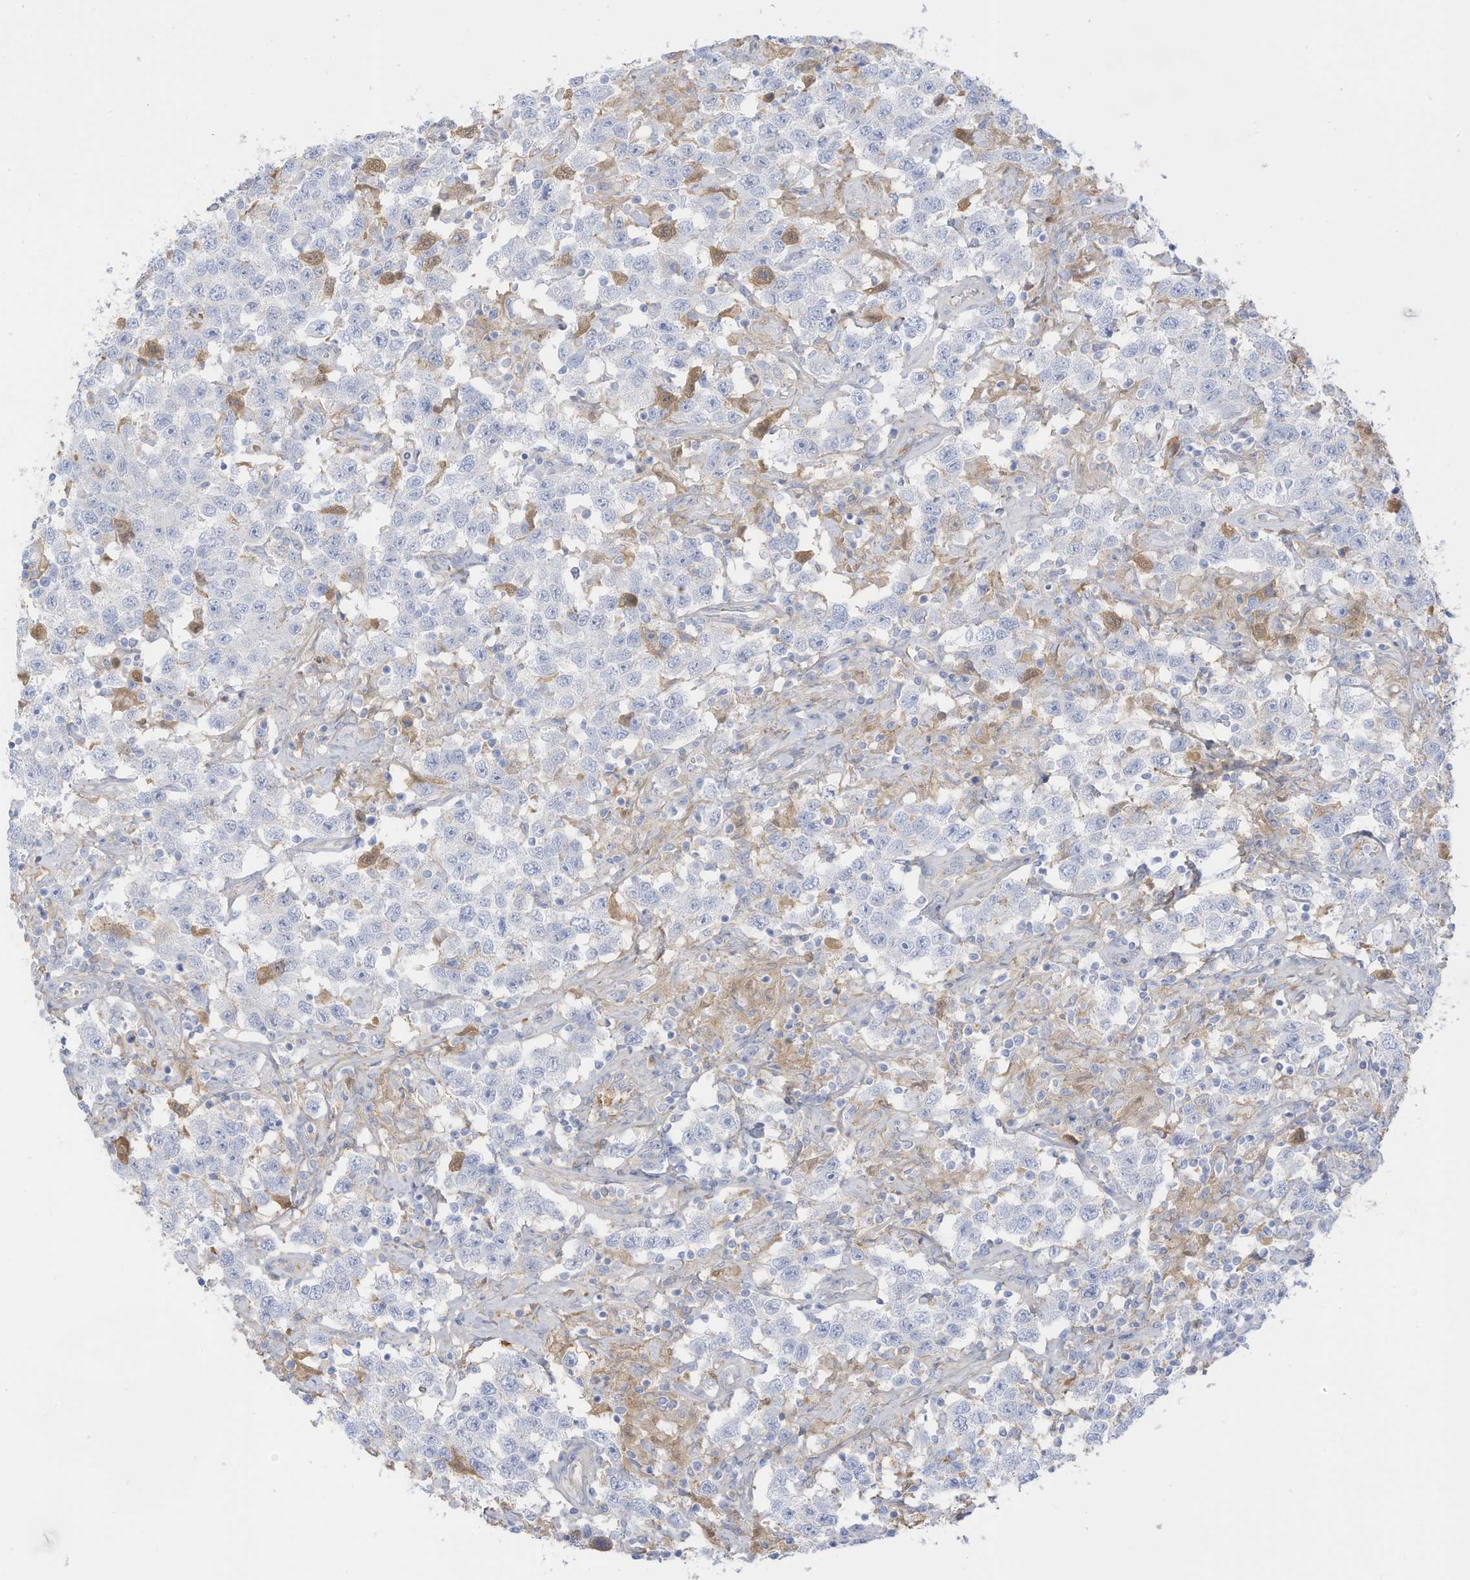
{"staining": {"intensity": "moderate", "quantity": "<25%", "location": "cytoplasmic/membranous"}, "tissue": "testis cancer", "cell_type": "Tumor cells", "image_type": "cancer", "snomed": [{"axis": "morphology", "description": "Seminoma, NOS"}, {"axis": "topography", "description": "Testis"}], "caption": "Immunohistochemistry (IHC) histopathology image of testis seminoma stained for a protein (brown), which displays low levels of moderate cytoplasmic/membranous positivity in approximately <25% of tumor cells.", "gene": "HSD17B13", "patient": {"sex": "male", "age": 41}}